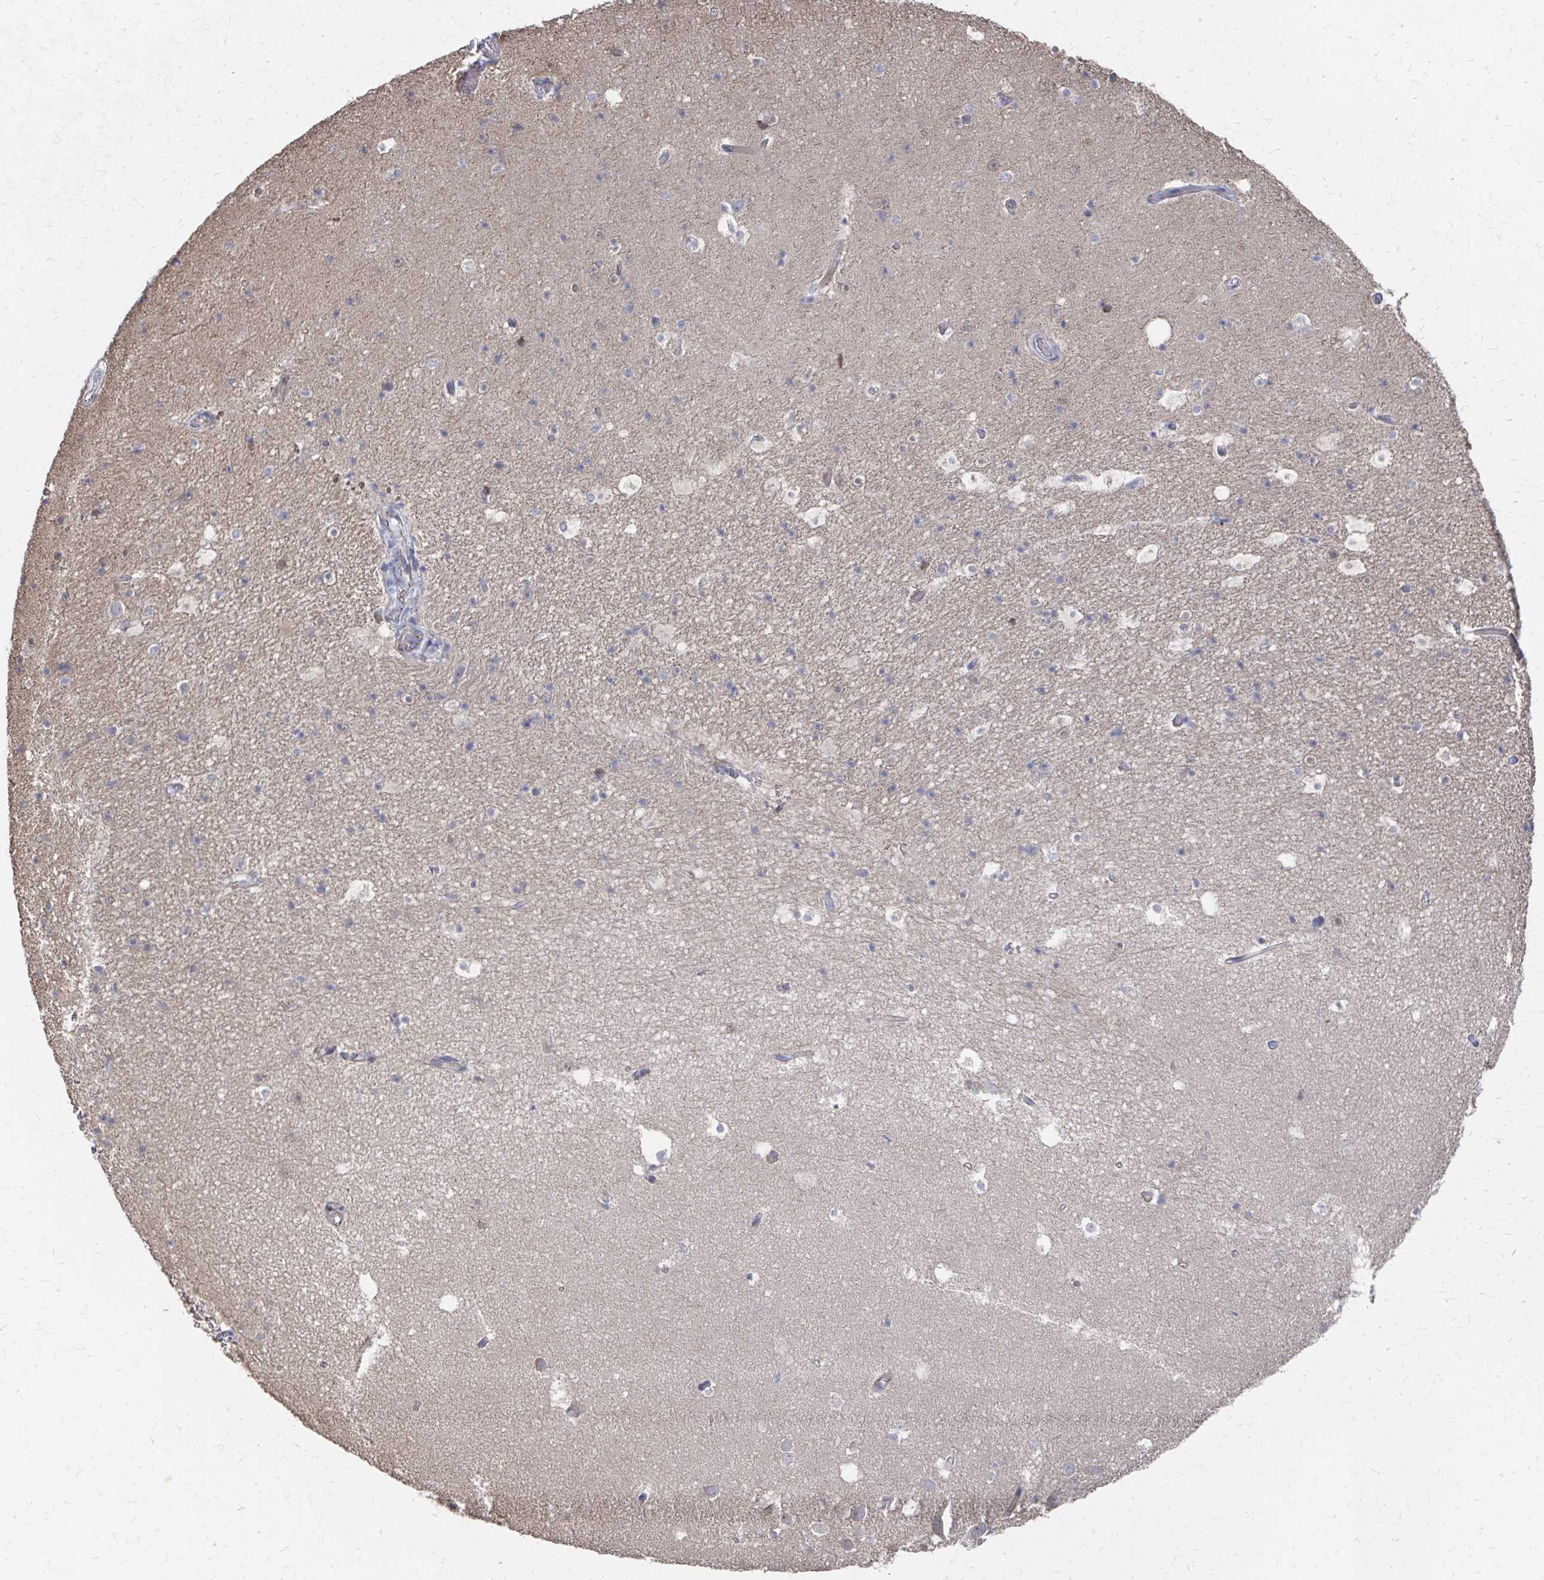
{"staining": {"intensity": "moderate", "quantity": "<25%", "location": "cytoplasmic/membranous"}, "tissue": "hippocampus", "cell_type": "Glial cells", "image_type": "normal", "snomed": [{"axis": "morphology", "description": "Normal tissue, NOS"}, {"axis": "topography", "description": "Hippocampus"}], "caption": "Protein staining of normal hippocampus reveals moderate cytoplasmic/membranous staining in approximately <25% of glial cells. Using DAB (3,3'-diaminobenzidine) (brown) and hematoxylin (blue) stains, captured at high magnification using brightfield microscopy.", "gene": "PLEKHG7", "patient": {"sex": "male", "age": 26}}